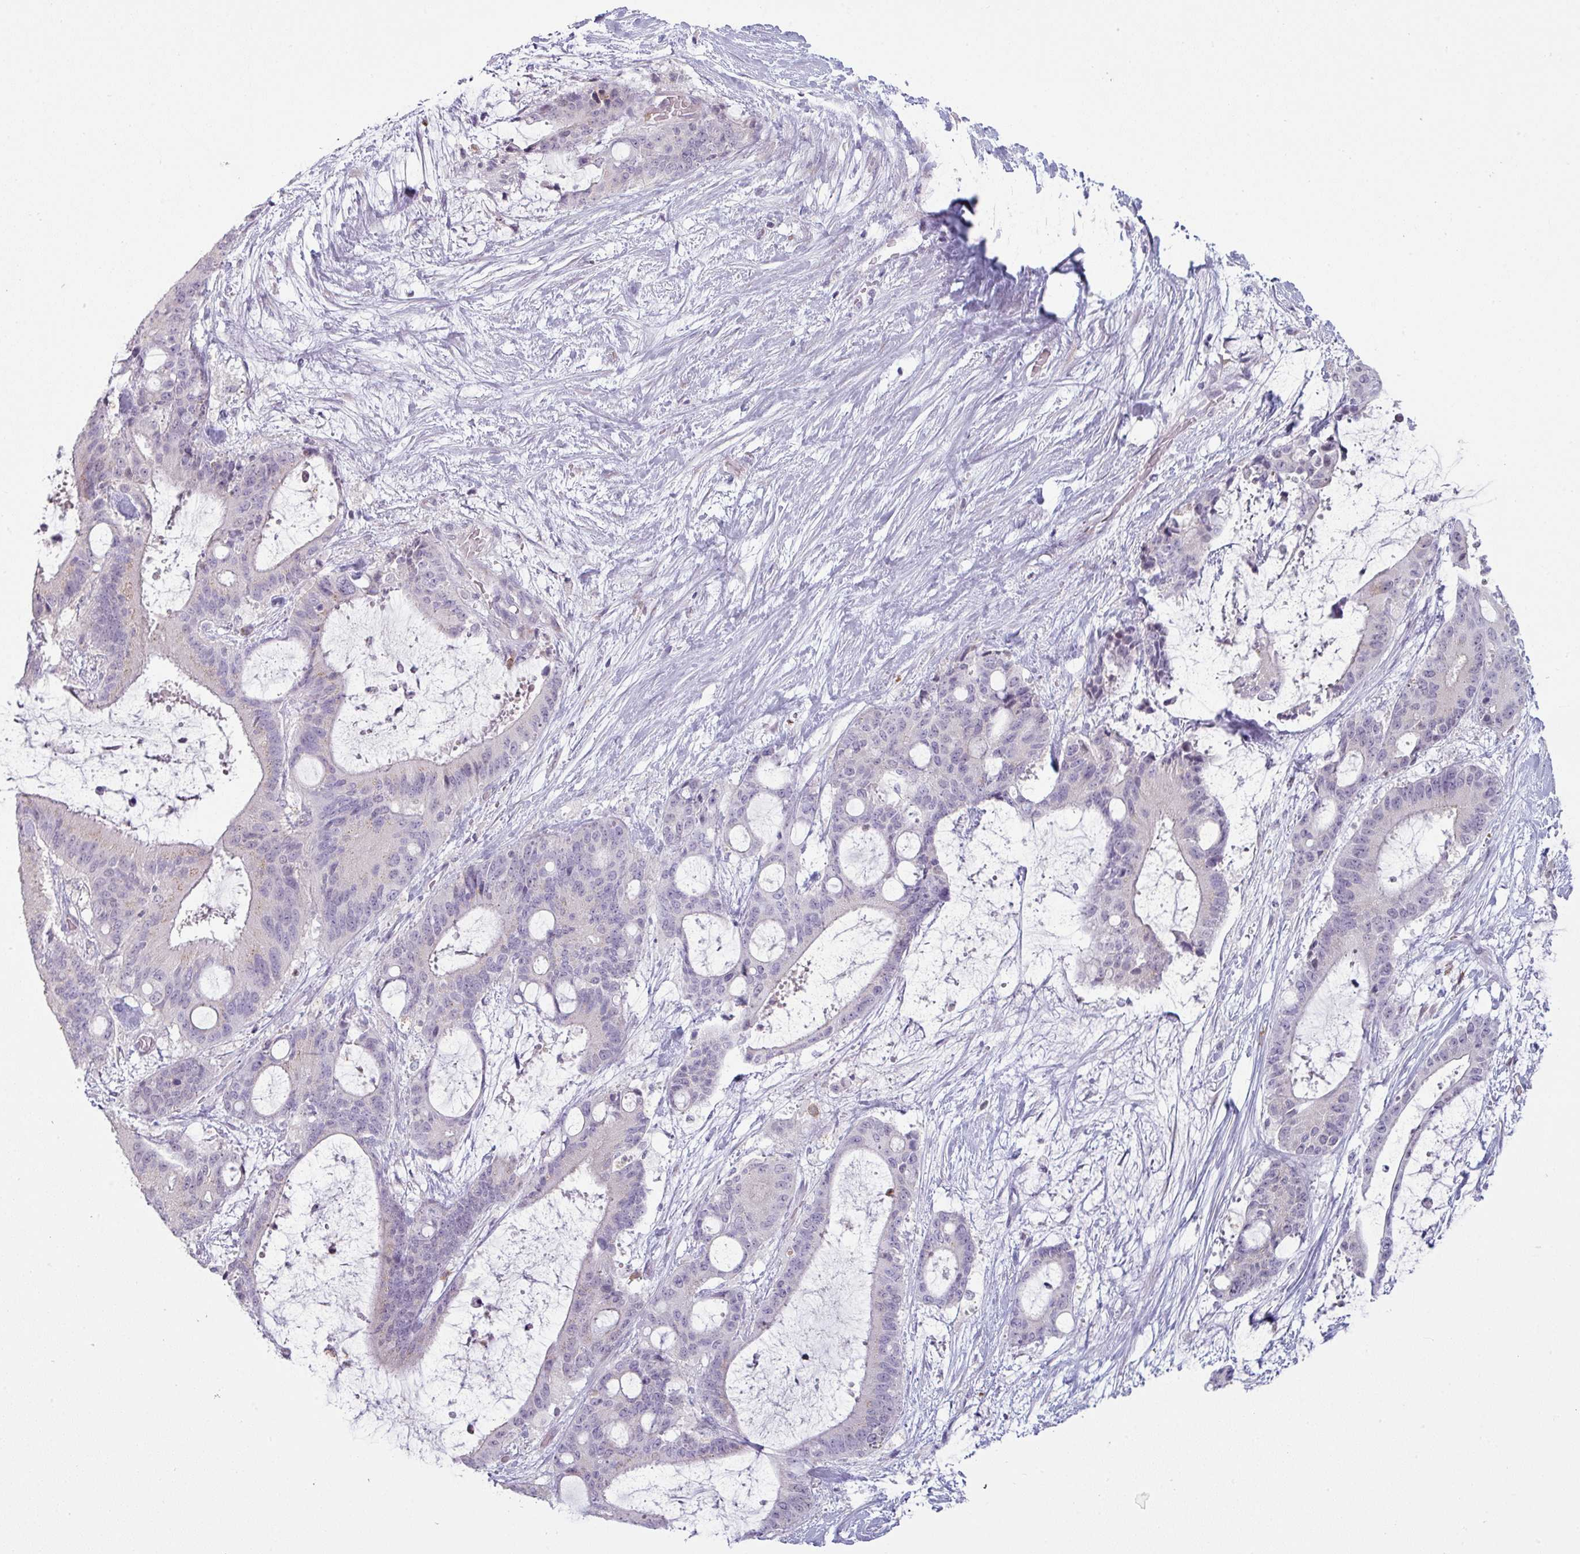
{"staining": {"intensity": "negative", "quantity": "none", "location": "none"}, "tissue": "liver cancer", "cell_type": "Tumor cells", "image_type": "cancer", "snomed": [{"axis": "morphology", "description": "Normal tissue, NOS"}, {"axis": "morphology", "description": "Cholangiocarcinoma"}, {"axis": "topography", "description": "Liver"}, {"axis": "topography", "description": "Peripheral nerve tissue"}], "caption": "Immunohistochemical staining of human cholangiocarcinoma (liver) displays no significant expression in tumor cells.", "gene": "MAGEC3", "patient": {"sex": "female", "age": 73}}